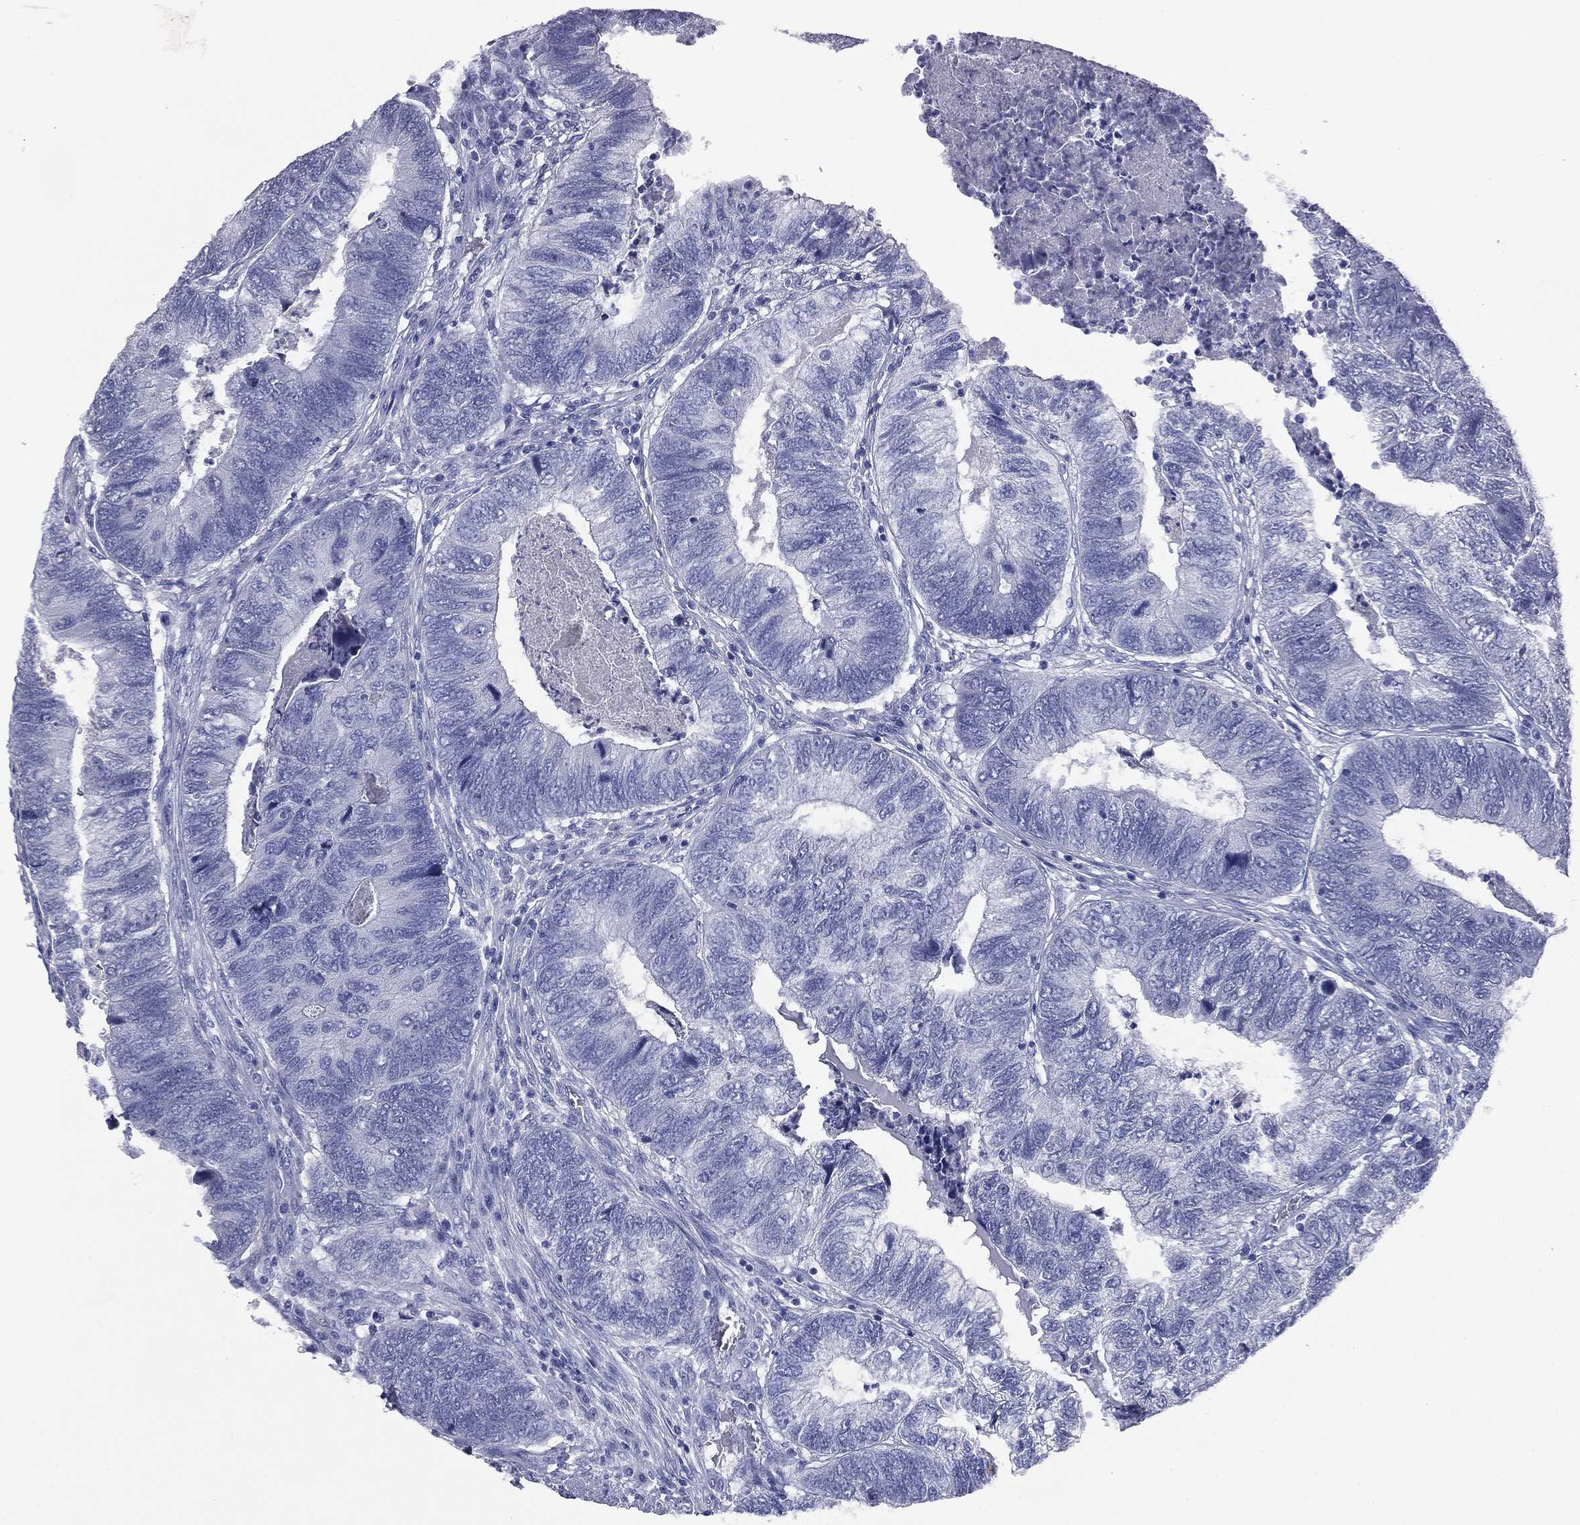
{"staining": {"intensity": "negative", "quantity": "none", "location": "none"}, "tissue": "colorectal cancer", "cell_type": "Tumor cells", "image_type": "cancer", "snomed": [{"axis": "morphology", "description": "Adenocarcinoma, NOS"}, {"axis": "topography", "description": "Colon"}], "caption": "IHC of colorectal cancer (adenocarcinoma) reveals no expression in tumor cells.", "gene": "ATP2A1", "patient": {"sex": "female", "age": 67}}